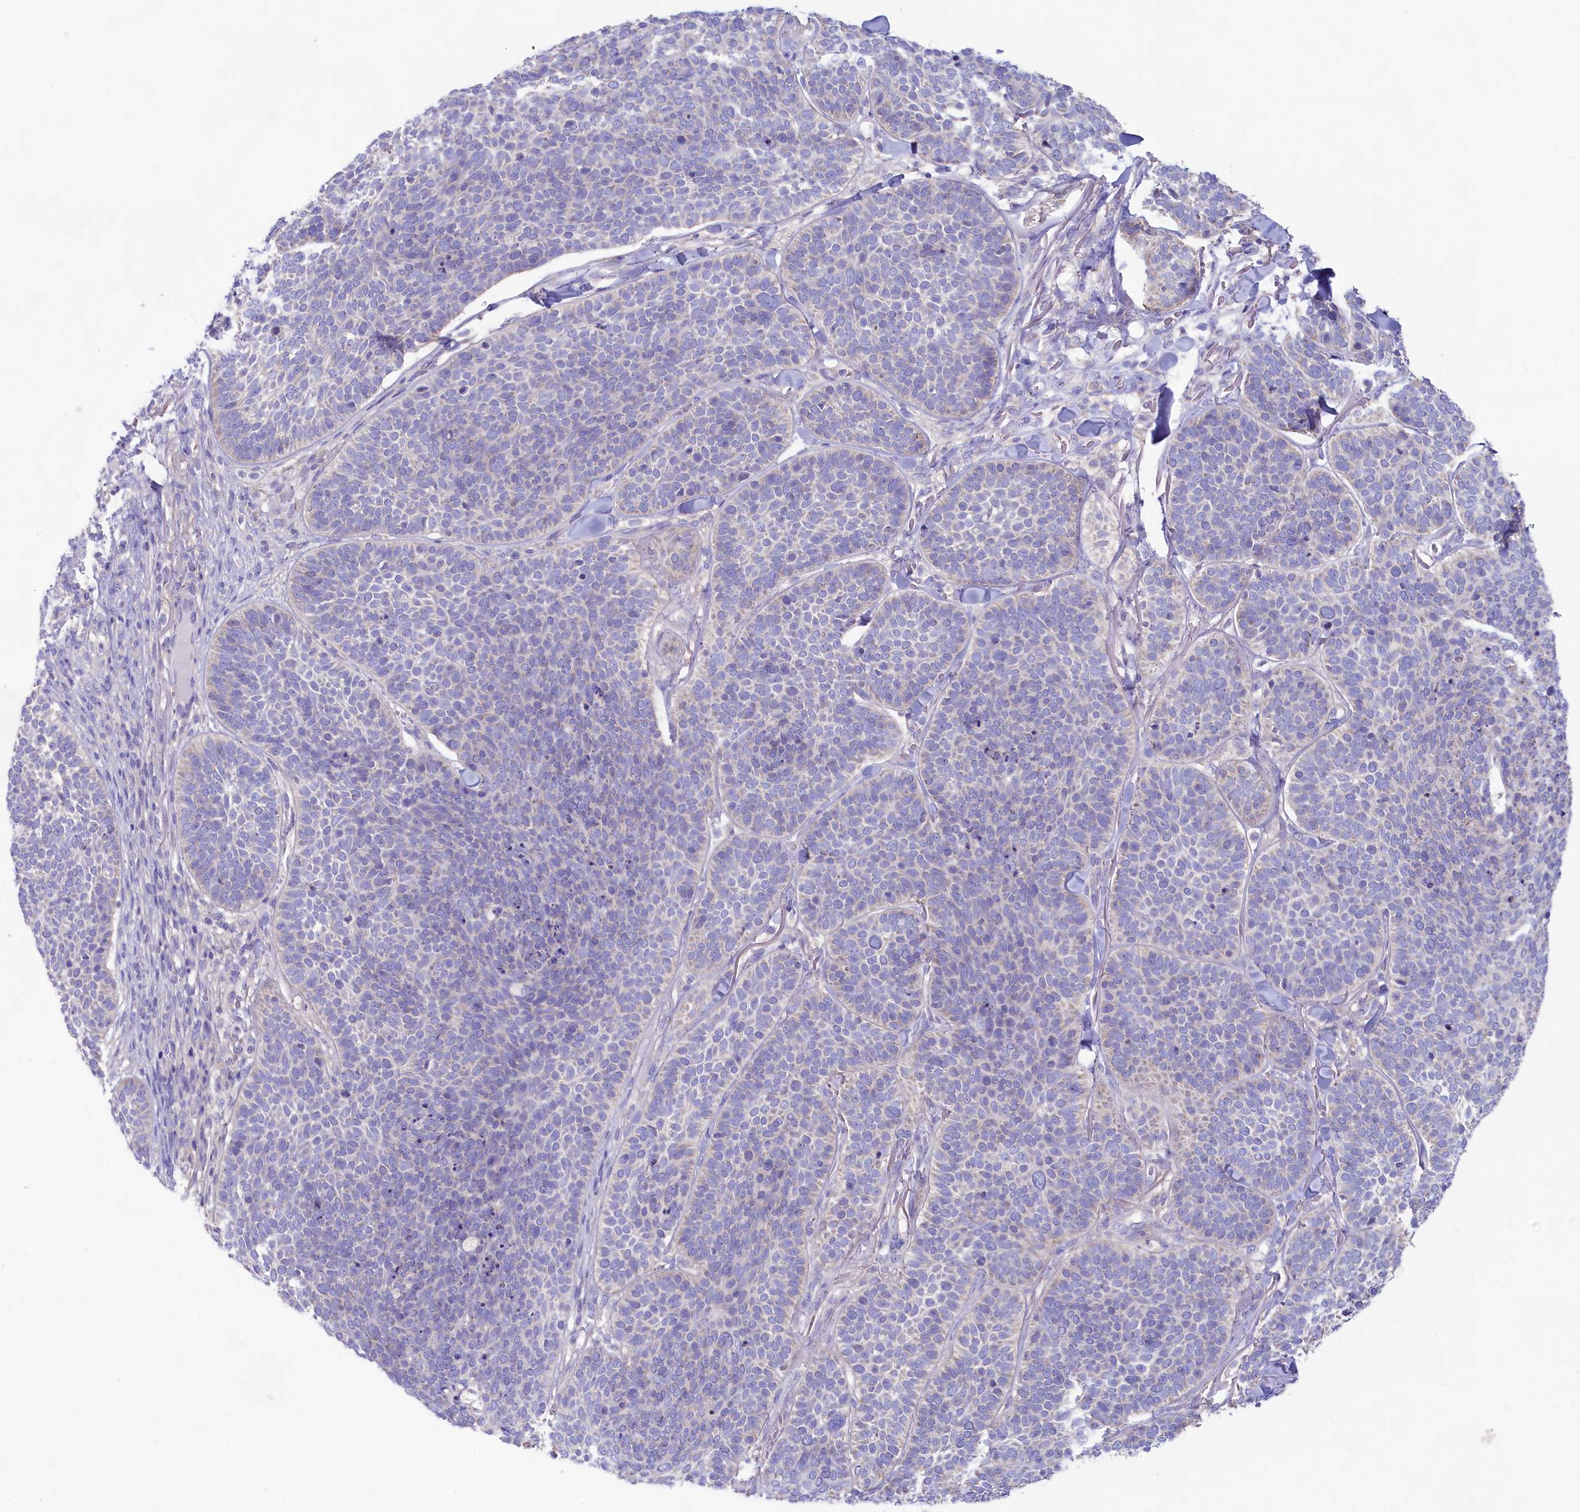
{"staining": {"intensity": "negative", "quantity": "none", "location": "none"}, "tissue": "skin cancer", "cell_type": "Tumor cells", "image_type": "cancer", "snomed": [{"axis": "morphology", "description": "Basal cell carcinoma"}, {"axis": "topography", "description": "Skin"}], "caption": "High magnification brightfield microscopy of basal cell carcinoma (skin) stained with DAB (3,3'-diaminobenzidine) (brown) and counterstained with hematoxylin (blue): tumor cells show no significant staining.", "gene": "VPS26B", "patient": {"sex": "male", "age": 85}}